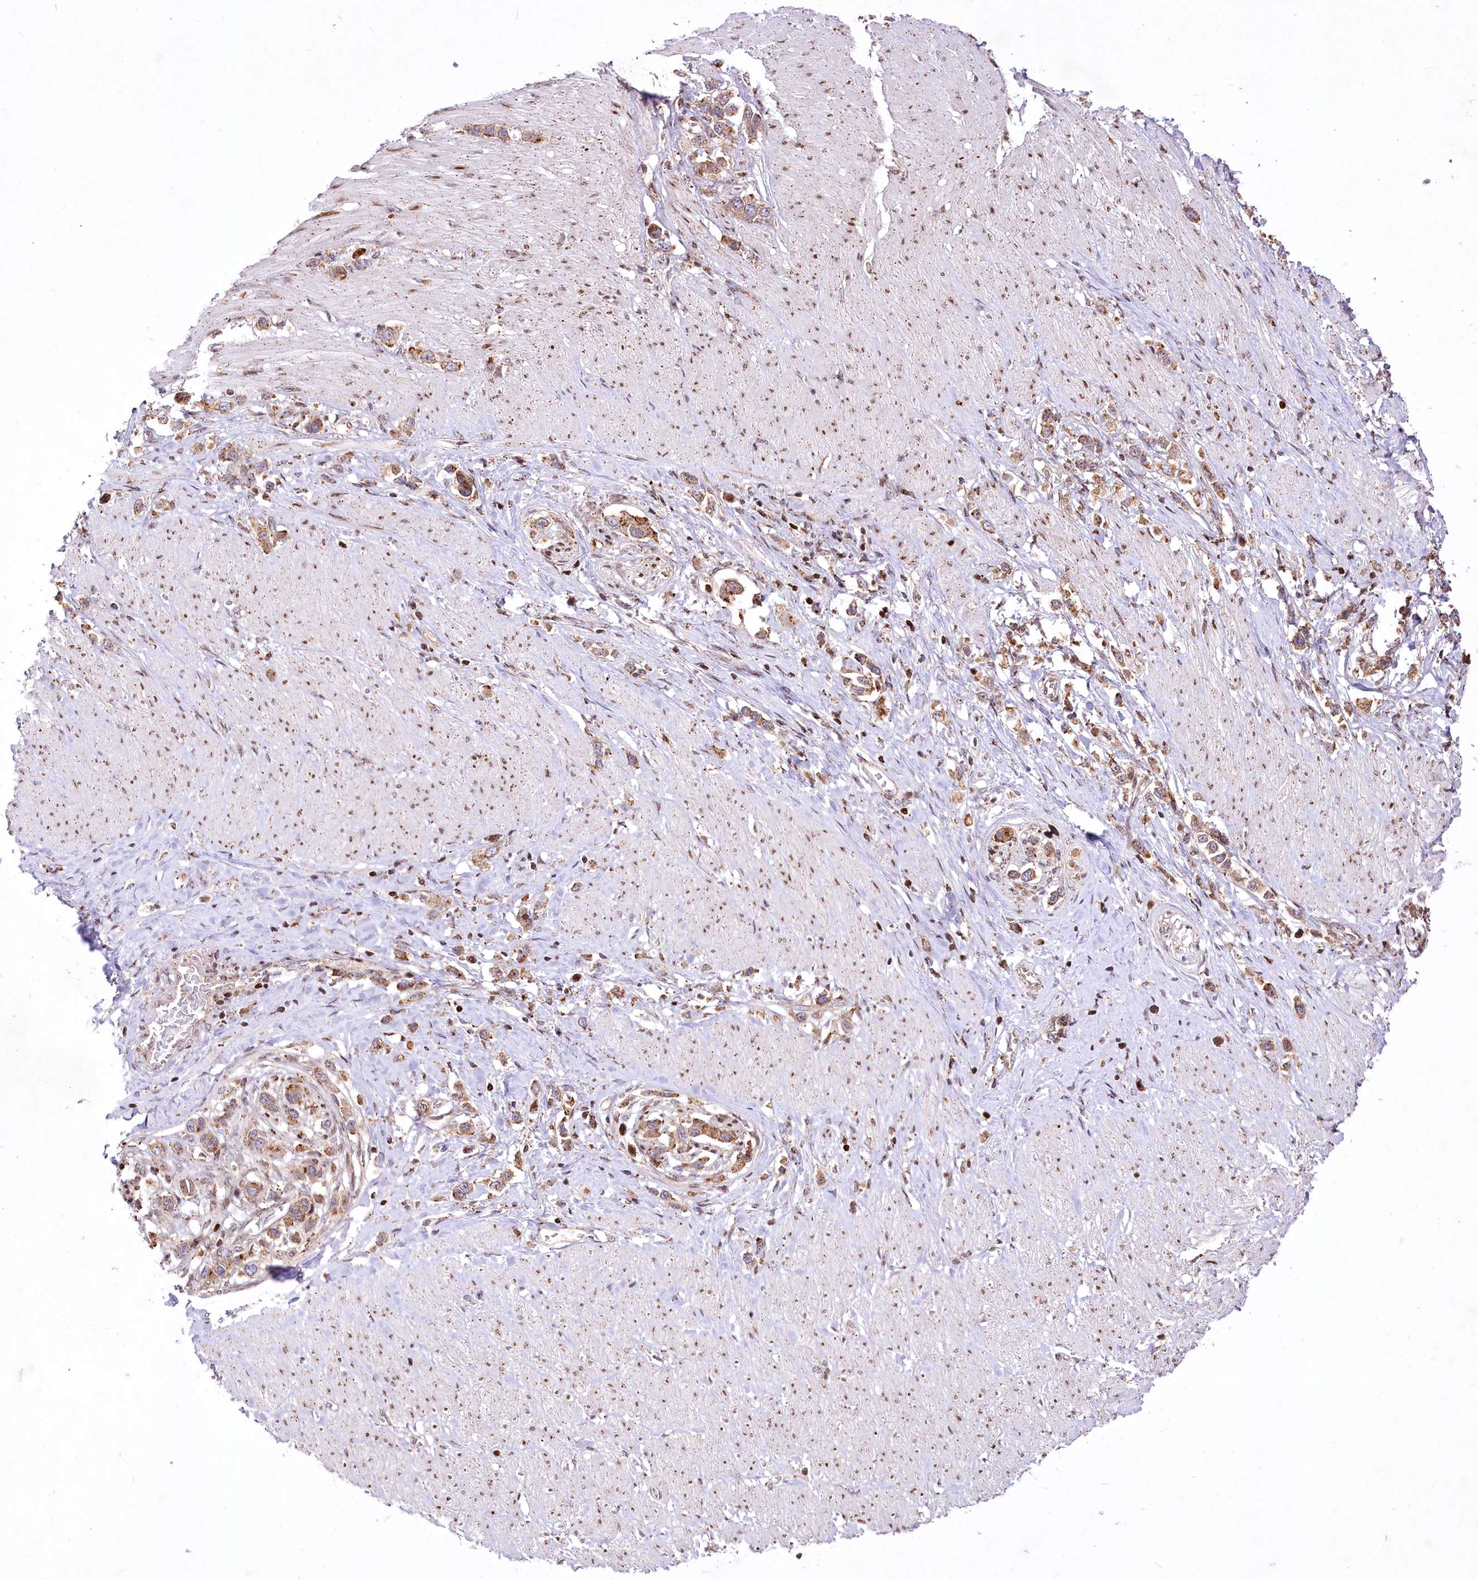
{"staining": {"intensity": "moderate", "quantity": ">75%", "location": "cytoplasmic/membranous"}, "tissue": "stomach cancer", "cell_type": "Tumor cells", "image_type": "cancer", "snomed": [{"axis": "morphology", "description": "Normal tissue, NOS"}, {"axis": "morphology", "description": "Adenocarcinoma, NOS"}, {"axis": "topography", "description": "Stomach, upper"}, {"axis": "topography", "description": "Stomach"}], "caption": "The photomicrograph reveals immunohistochemical staining of stomach cancer. There is moderate cytoplasmic/membranous positivity is present in about >75% of tumor cells.", "gene": "ZFYVE27", "patient": {"sex": "female", "age": 65}}